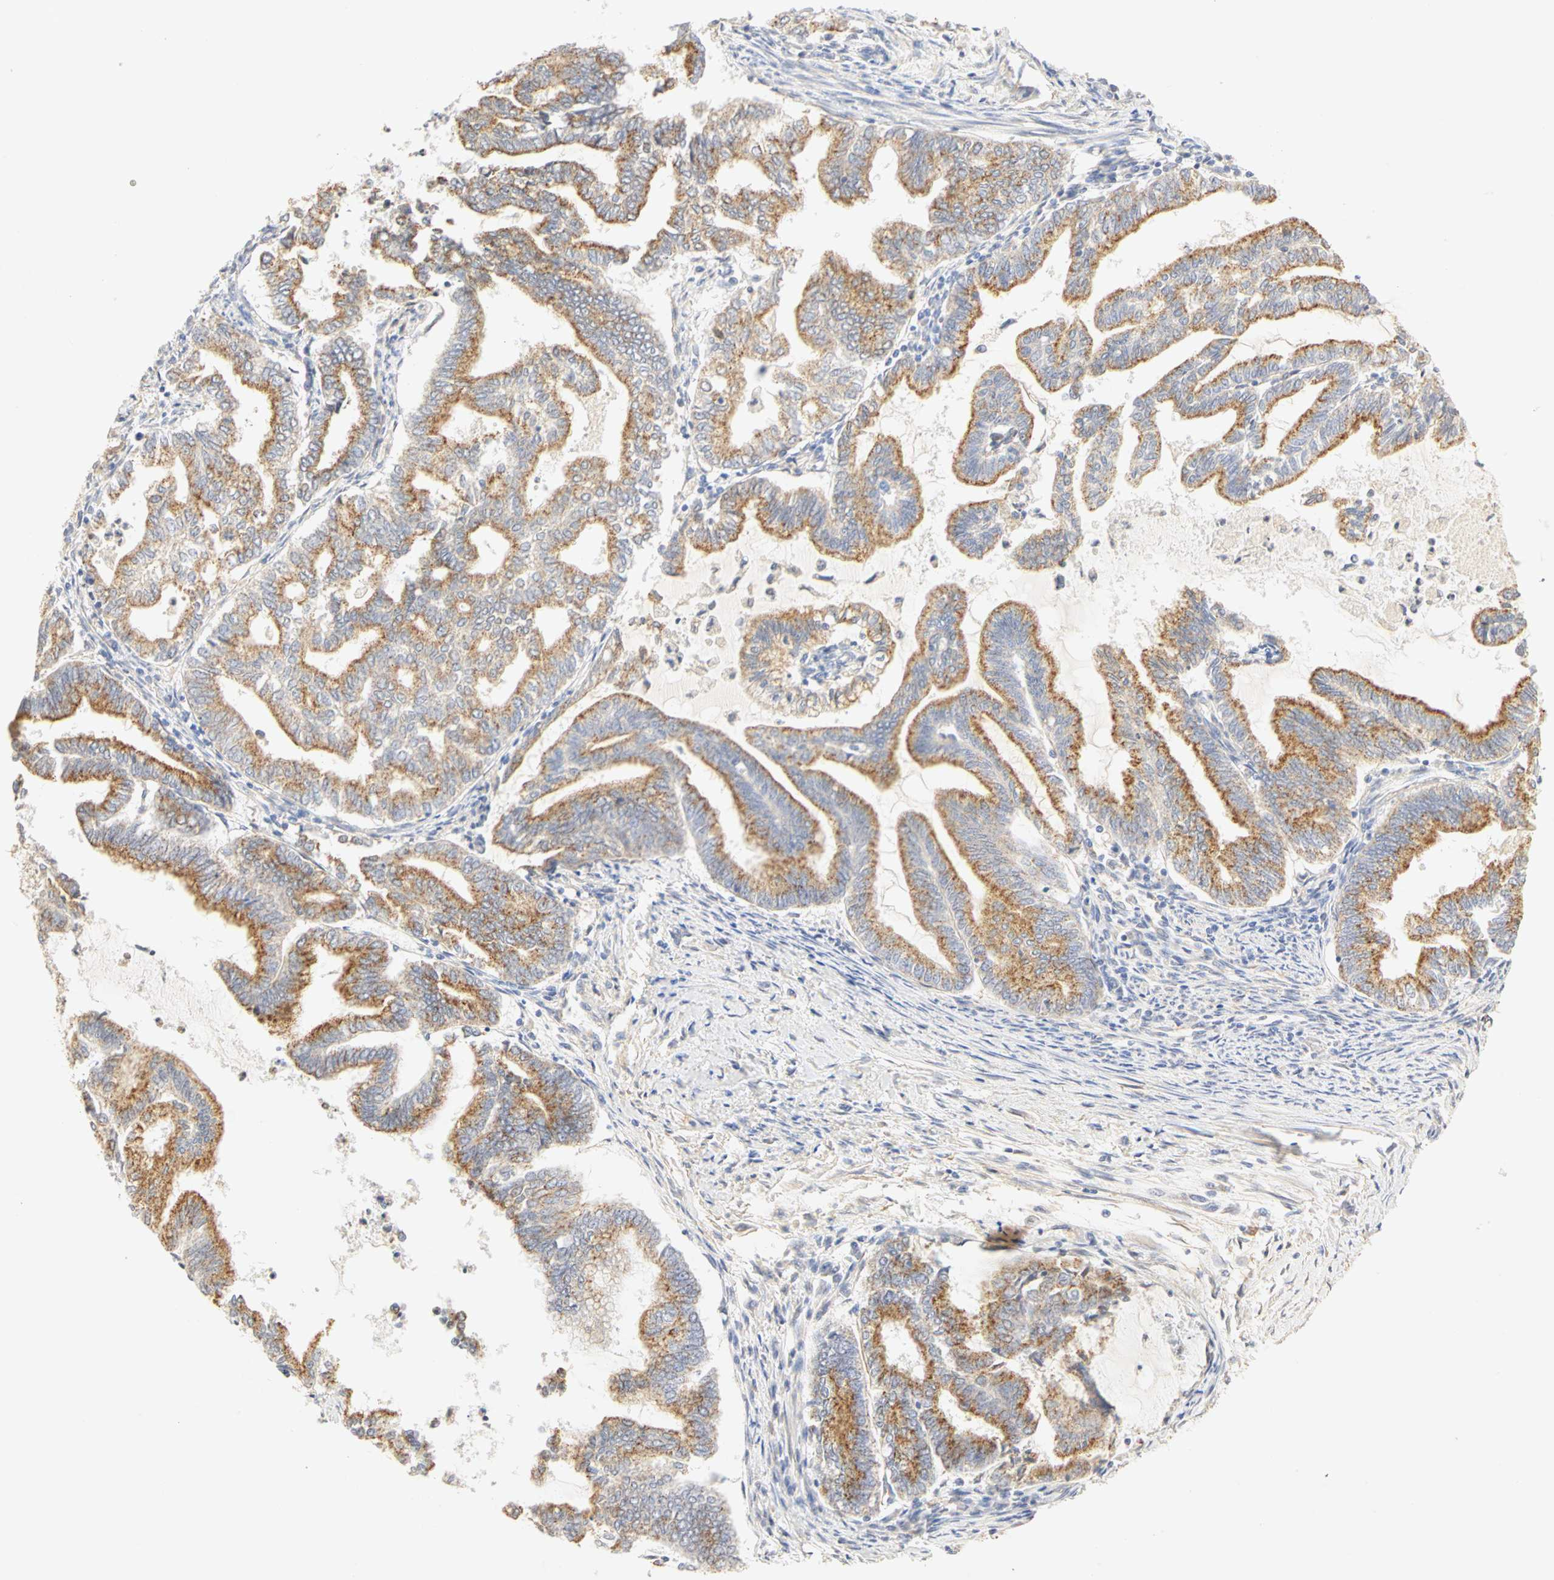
{"staining": {"intensity": "moderate", "quantity": ">75%", "location": "cytoplasmic/membranous"}, "tissue": "endometrial cancer", "cell_type": "Tumor cells", "image_type": "cancer", "snomed": [{"axis": "morphology", "description": "Adenocarcinoma, NOS"}, {"axis": "topography", "description": "Endometrium"}], "caption": "Immunohistochemistry (IHC) (DAB (3,3'-diaminobenzidine)) staining of human endometrial cancer (adenocarcinoma) exhibits moderate cytoplasmic/membranous protein expression in about >75% of tumor cells. Nuclei are stained in blue.", "gene": "GNRH2", "patient": {"sex": "female", "age": 79}}